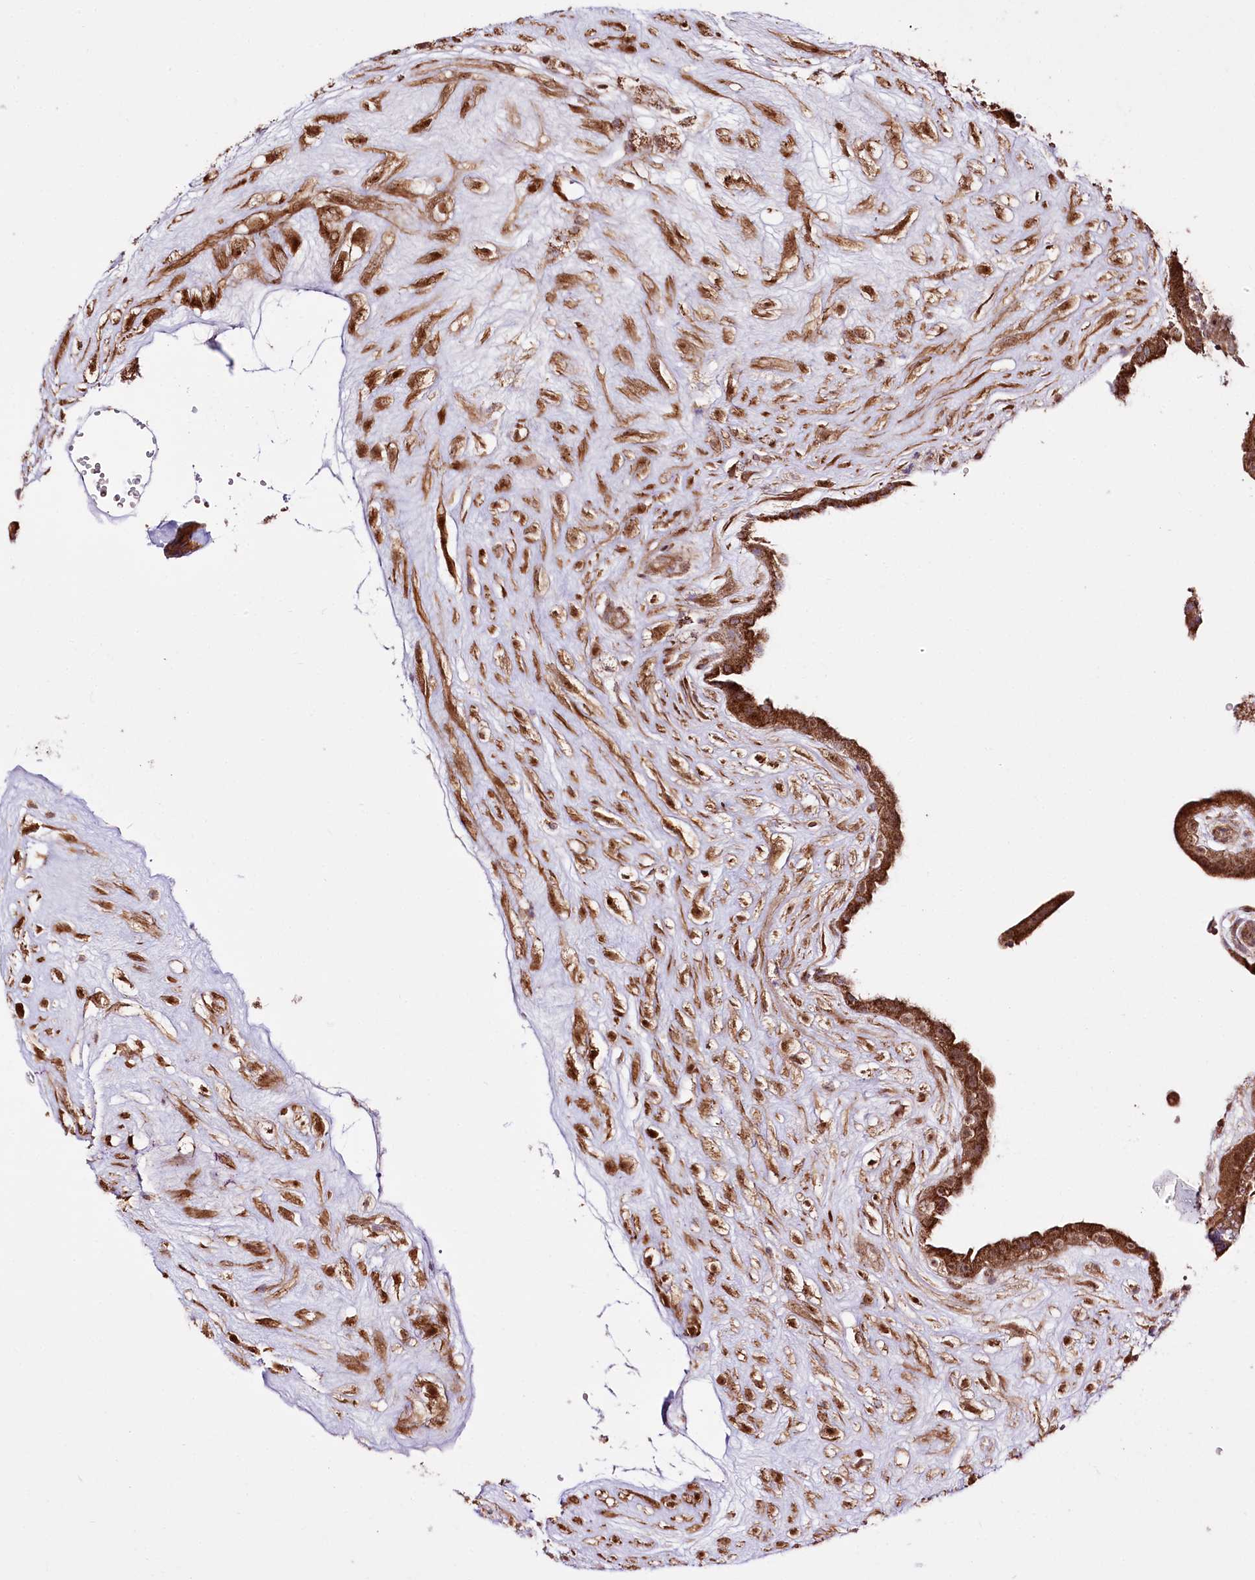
{"staining": {"intensity": "moderate", "quantity": ">75%", "location": "cytoplasmic/membranous"}, "tissue": "placenta", "cell_type": "Trophoblastic cells", "image_type": "normal", "snomed": [{"axis": "morphology", "description": "Normal tissue, NOS"}, {"axis": "topography", "description": "Placenta"}], "caption": "A high-resolution histopathology image shows IHC staining of unremarkable placenta, which displays moderate cytoplasmic/membranous expression in about >75% of trophoblastic cells.", "gene": "REXO2", "patient": {"sex": "female", "age": 18}}